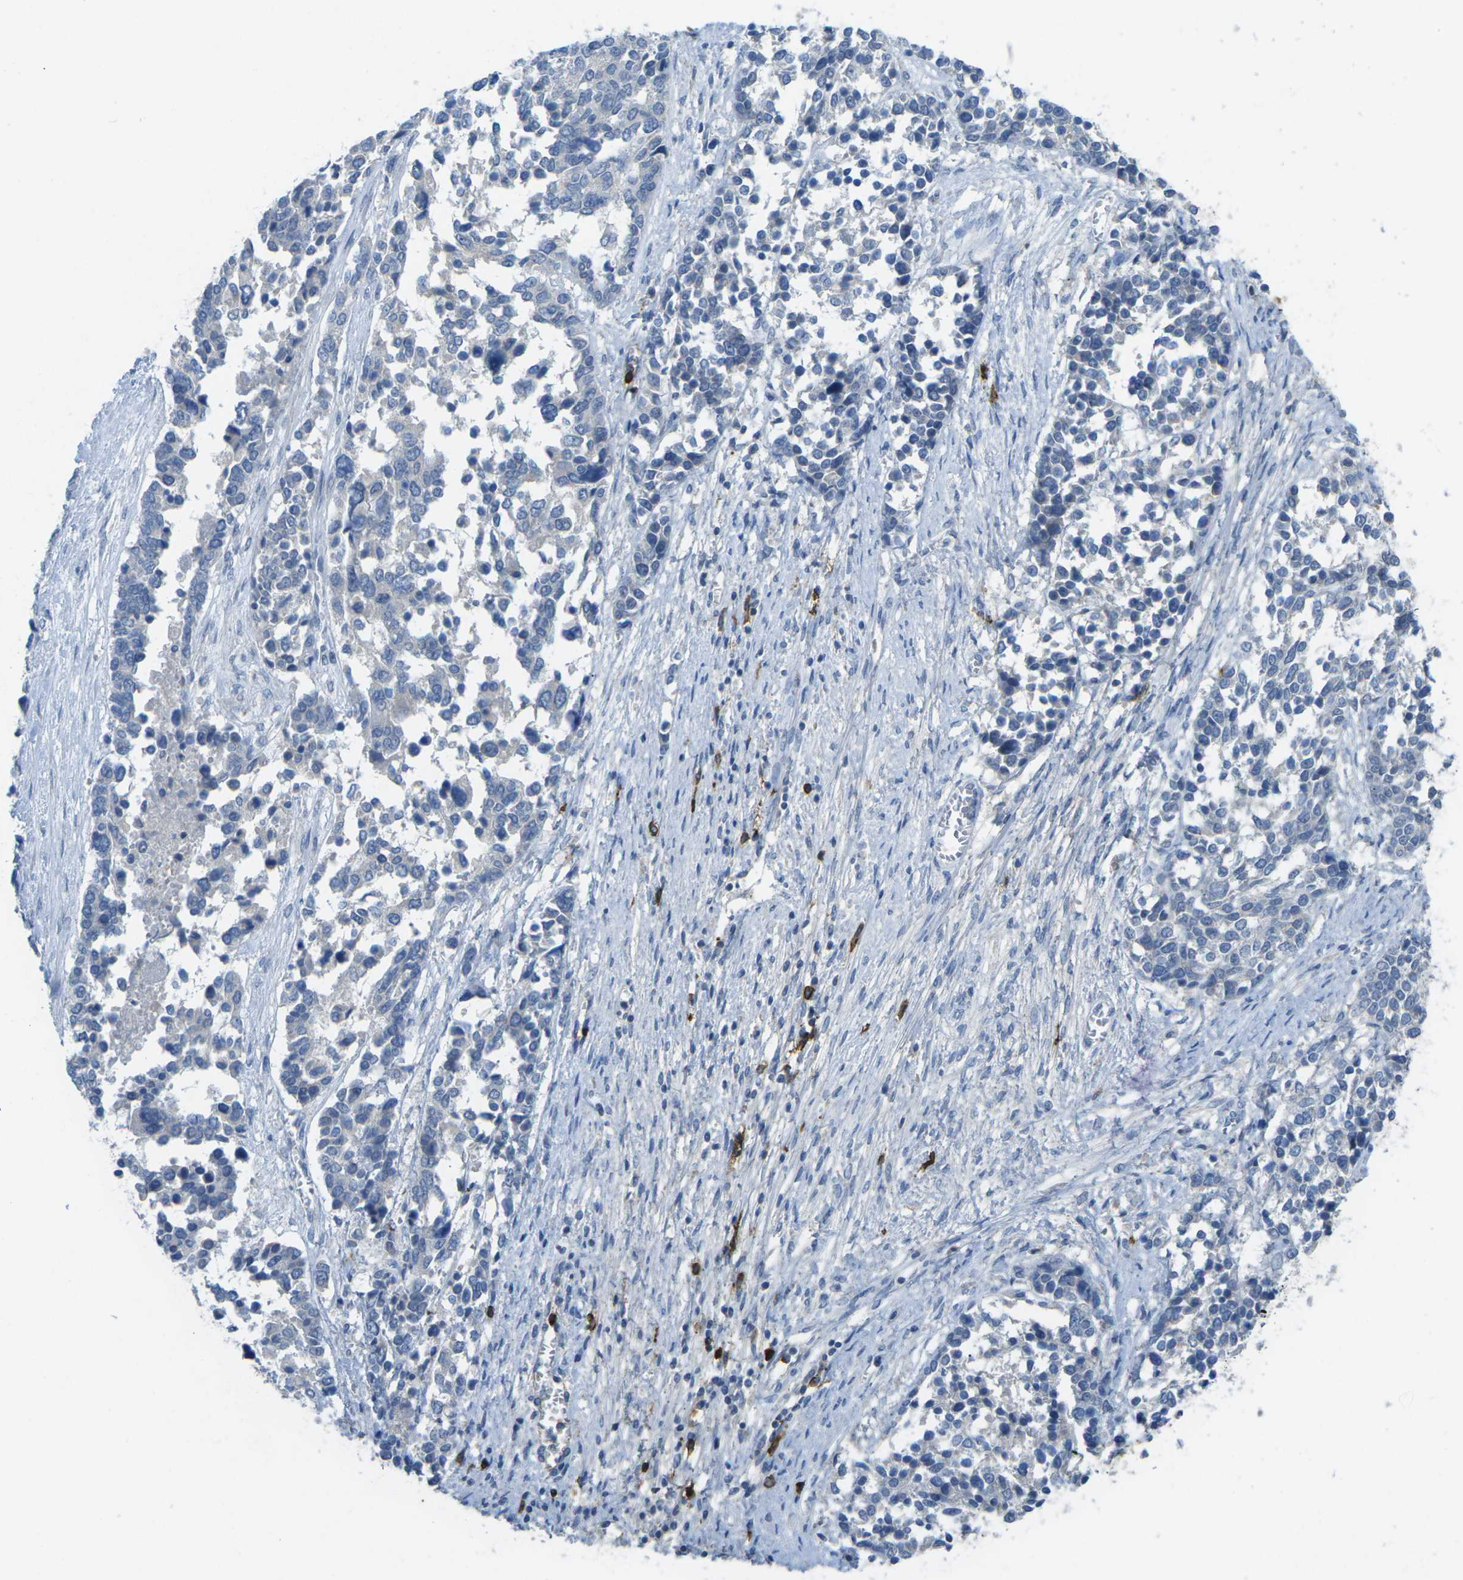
{"staining": {"intensity": "negative", "quantity": "none", "location": "none"}, "tissue": "ovarian cancer", "cell_type": "Tumor cells", "image_type": "cancer", "snomed": [{"axis": "morphology", "description": "Cystadenocarcinoma, serous, NOS"}, {"axis": "topography", "description": "Ovary"}], "caption": "High power microscopy micrograph of an immunohistochemistry (IHC) image of ovarian cancer (serous cystadenocarcinoma), revealing no significant positivity in tumor cells.", "gene": "CD19", "patient": {"sex": "female", "age": 44}}